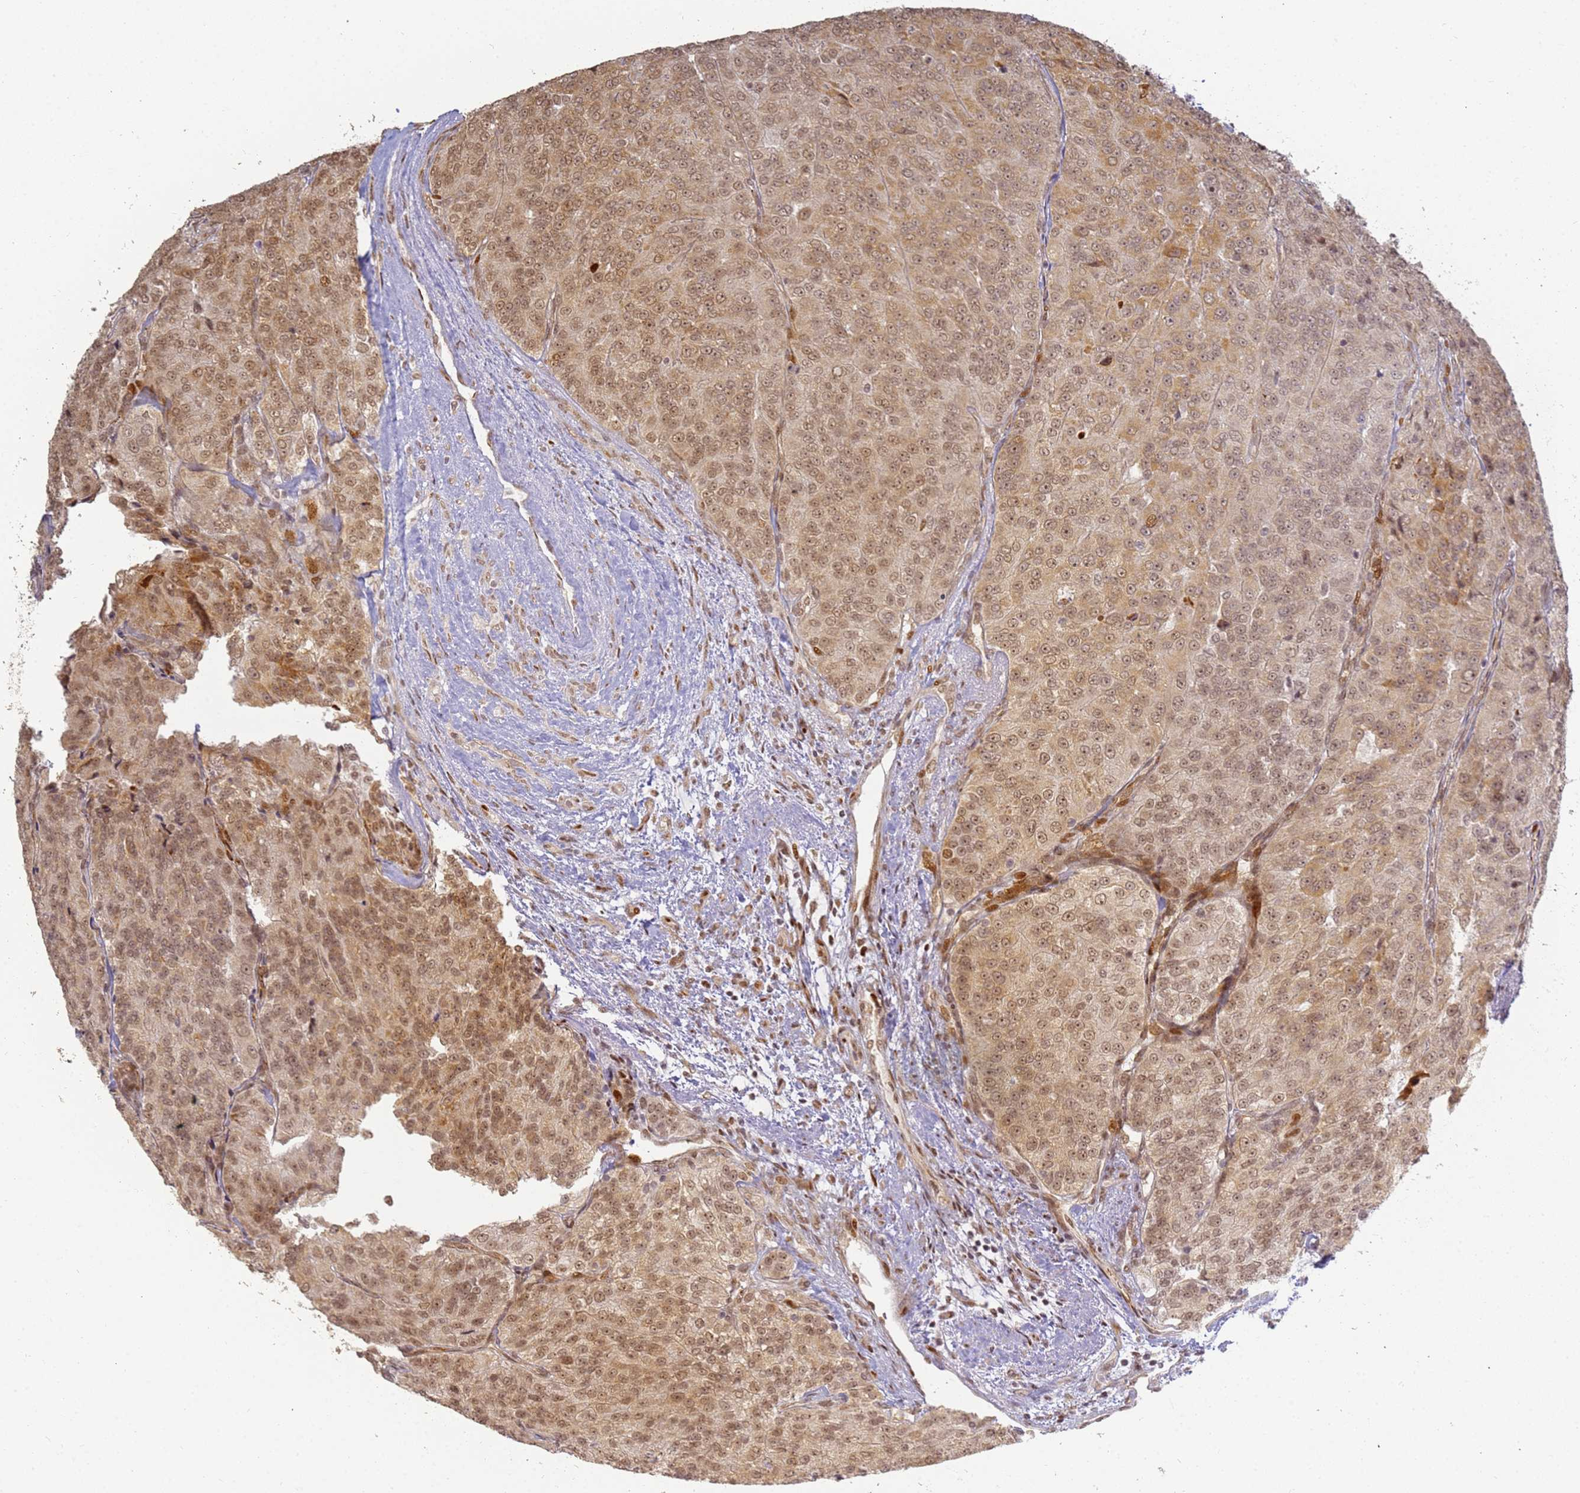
{"staining": {"intensity": "moderate", "quantity": ">75%", "location": "cytoplasmic/membranous,nuclear"}, "tissue": "renal cancer", "cell_type": "Tumor cells", "image_type": "cancer", "snomed": [{"axis": "morphology", "description": "Adenocarcinoma, NOS"}, {"axis": "topography", "description": "Kidney"}], "caption": "Approximately >75% of tumor cells in human adenocarcinoma (renal) demonstrate moderate cytoplasmic/membranous and nuclear protein expression as visualized by brown immunohistochemical staining.", "gene": "ABCA2", "patient": {"sex": "female", "age": 63}}